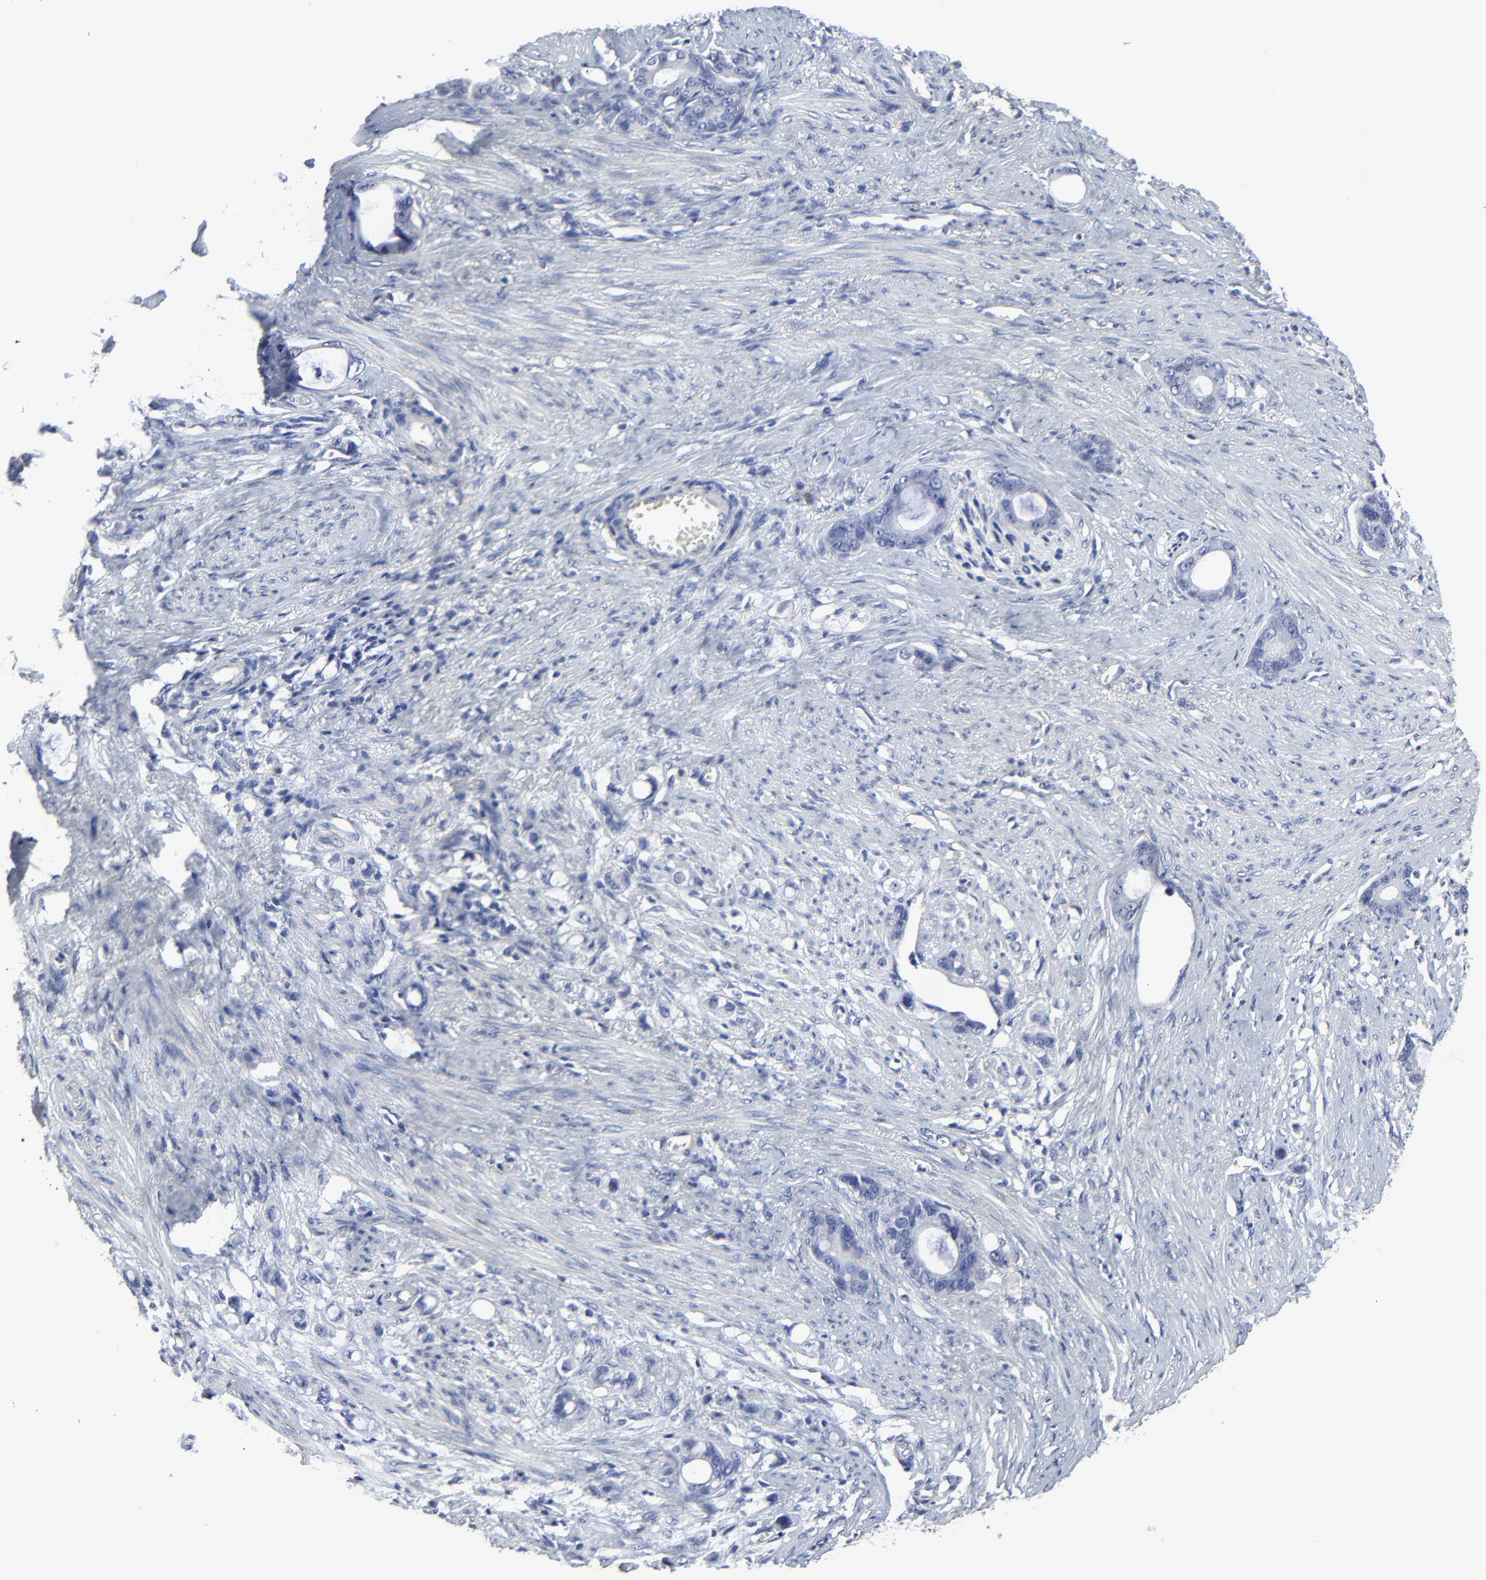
{"staining": {"intensity": "negative", "quantity": "none", "location": "none"}, "tissue": "stomach cancer", "cell_type": "Tumor cells", "image_type": "cancer", "snomed": [{"axis": "morphology", "description": "Adenocarcinoma, NOS"}, {"axis": "topography", "description": "Stomach"}], "caption": "Tumor cells show no significant protein staining in stomach adenocarcinoma.", "gene": "DHRSX", "patient": {"sex": "female", "age": 75}}